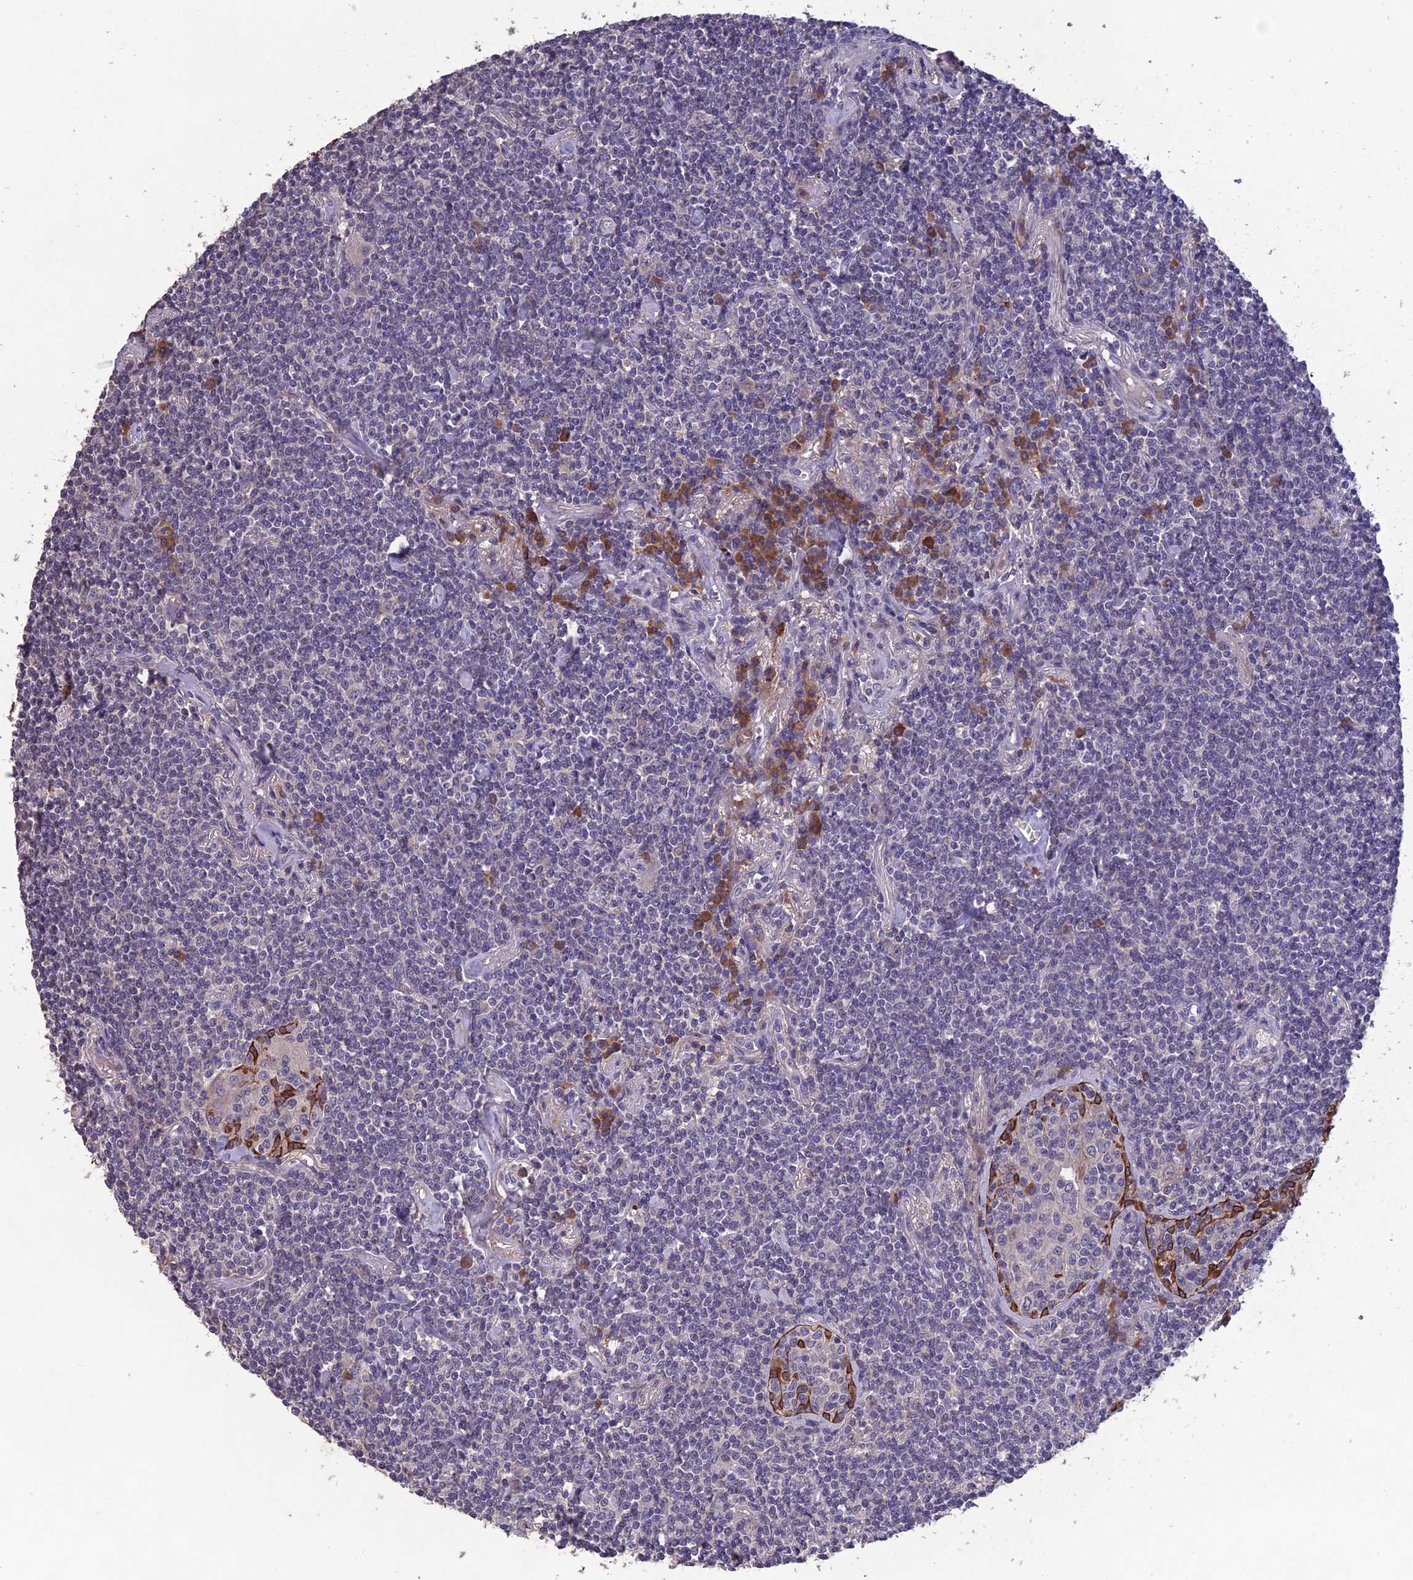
{"staining": {"intensity": "negative", "quantity": "none", "location": "none"}, "tissue": "lymphoma", "cell_type": "Tumor cells", "image_type": "cancer", "snomed": [{"axis": "morphology", "description": "Malignant lymphoma, non-Hodgkin's type, Low grade"}, {"axis": "topography", "description": "Lung"}], "caption": "There is no significant positivity in tumor cells of lymphoma.", "gene": "SLC39A13", "patient": {"sex": "female", "age": 71}}